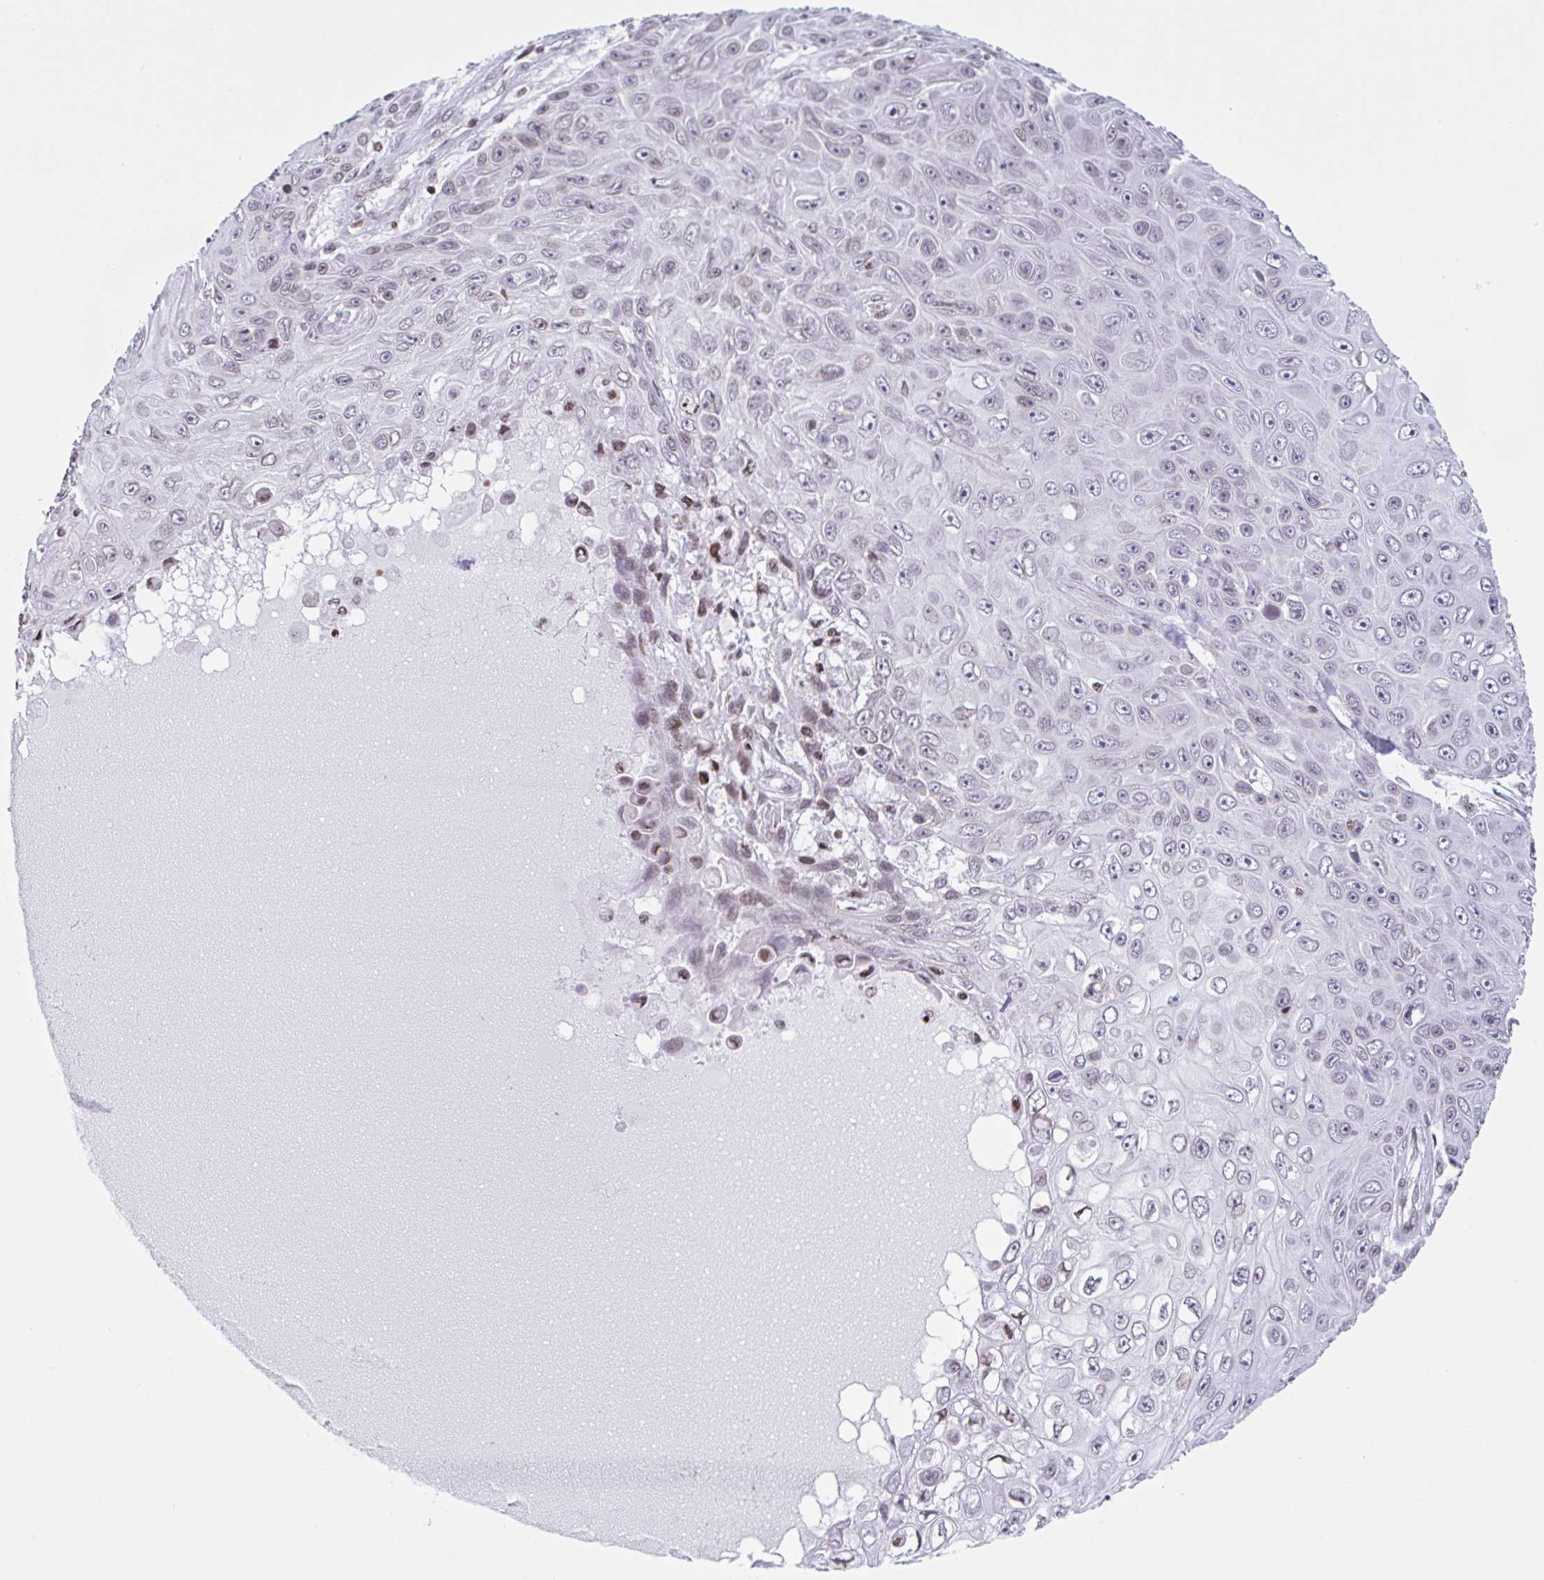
{"staining": {"intensity": "weak", "quantity": "<25%", "location": "nuclear"}, "tissue": "skin cancer", "cell_type": "Tumor cells", "image_type": "cancer", "snomed": [{"axis": "morphology", "description": "Squamous cell carcinoma, NOS"}, {"axis": "topography", "description": "Skin"}], "caption": "Immunohistochemistry histopathology image of human squamous cell carcinoma (skin) stained for a protein (brown), which demonstrates no positivity in tumor cells. The staining is performed using DAB (3,3'-diaminobenzidine) brown chromogen with nuclei counter-stained in using hematoxylin.", "gene": "NOL6", "patient": {"sex": "male", "age": 82}}